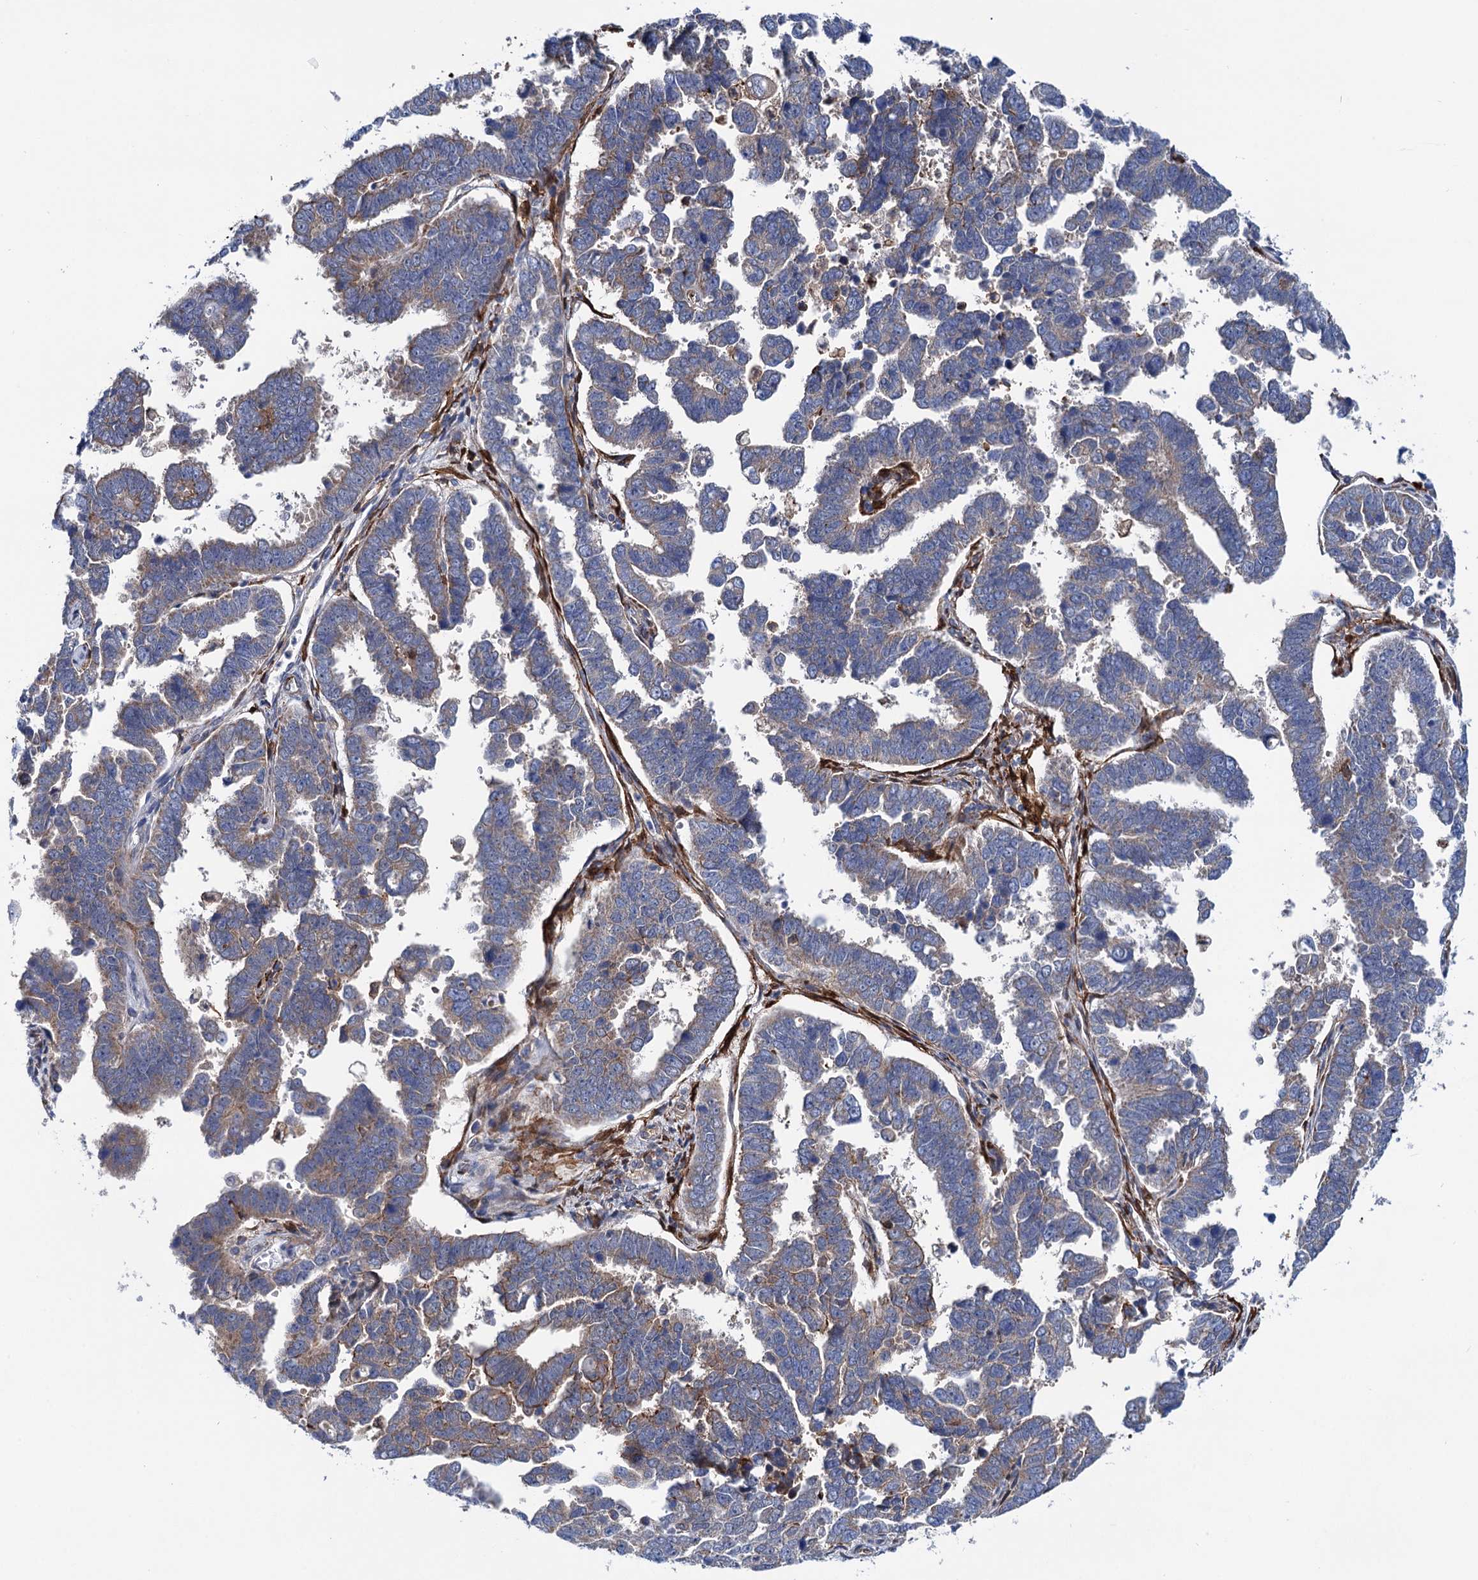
{"staining": {"intensity": "moderate", "quantity": "<25%", "location": "cytoplasmic/membranous"}, "tissue": "endometrial cancer", "cell_type": "Tumor cells", "image_type": "cancer", "snomed": [{"axis": "morphology", "description": "Adenocarcinoma, NOS"}, {"axis": "topography", "description": "Endometrium"}], "caption": "High-power microscopy captured an immunohistochemistry micrograph of endometrial cancer, revealing moderate cytoplasmic/membranous positivity in approximately <25% of tumor cells.", "gene": "TRIM55", "patient": {"sex": "female", "age": 75}}